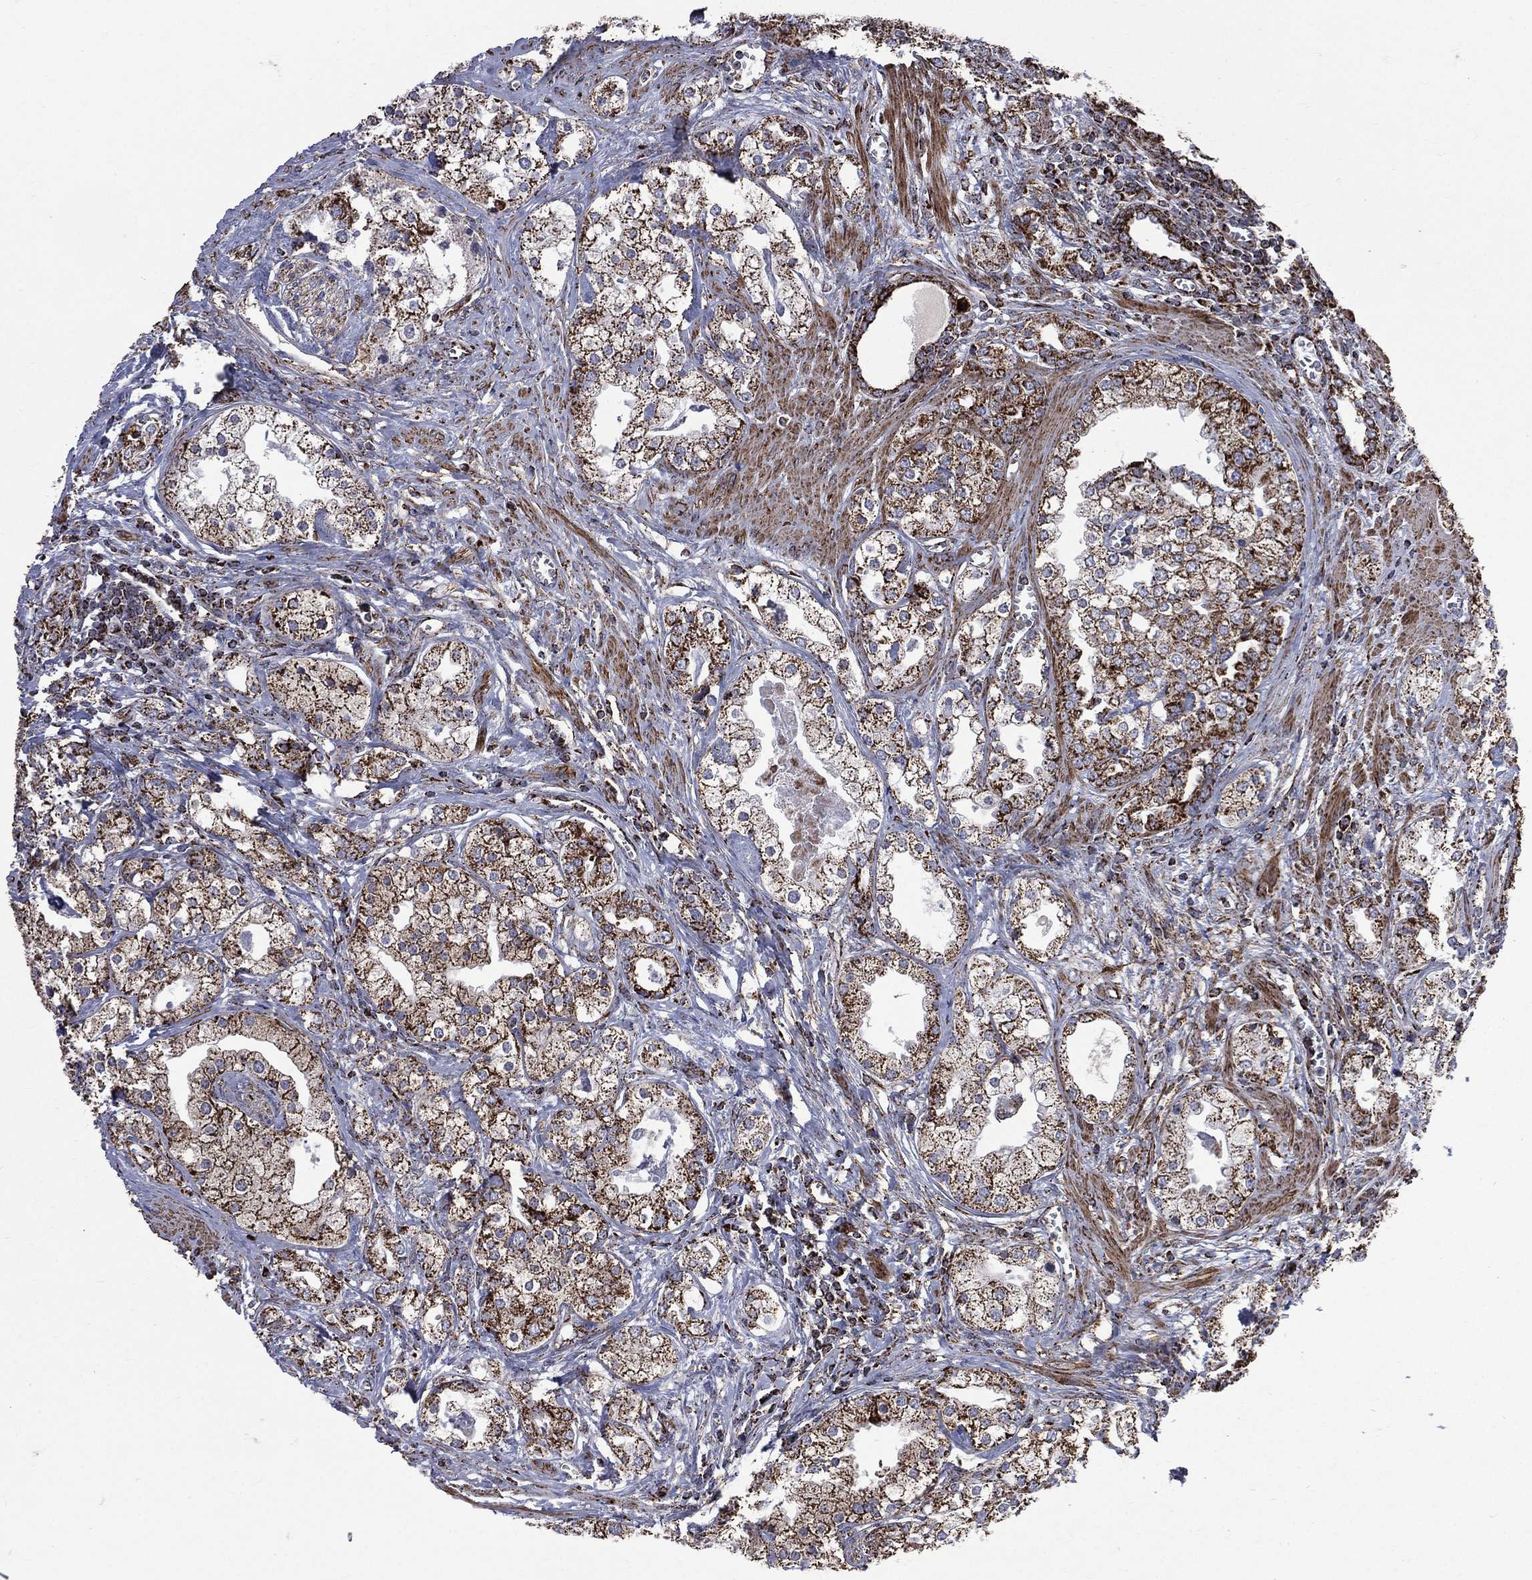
{"staining": {"intensity": "strong", "quantity": "25%-75%", "location": "cytoplasmic/membranous"}, "tissue": "prostate cancer", "cell_type": "Tumor cells", "image_type": "cancer", "snomed": [{"axis": "morphology", "description": "Adenocarcinoma, NOS"}, {"axis": "topography", "description": "Prostate and seminal vesicle, NOS"}, {"axis": "topography", "description": "Prostate"}], "caption": "The photomicrograph reveals a brown stain indicating the presence of a protein in the cytoplasmic/membranous of tumor cells in prostate cancer.", "gene": "GOT2", "patient": {"sex": "male", "age": 62}}